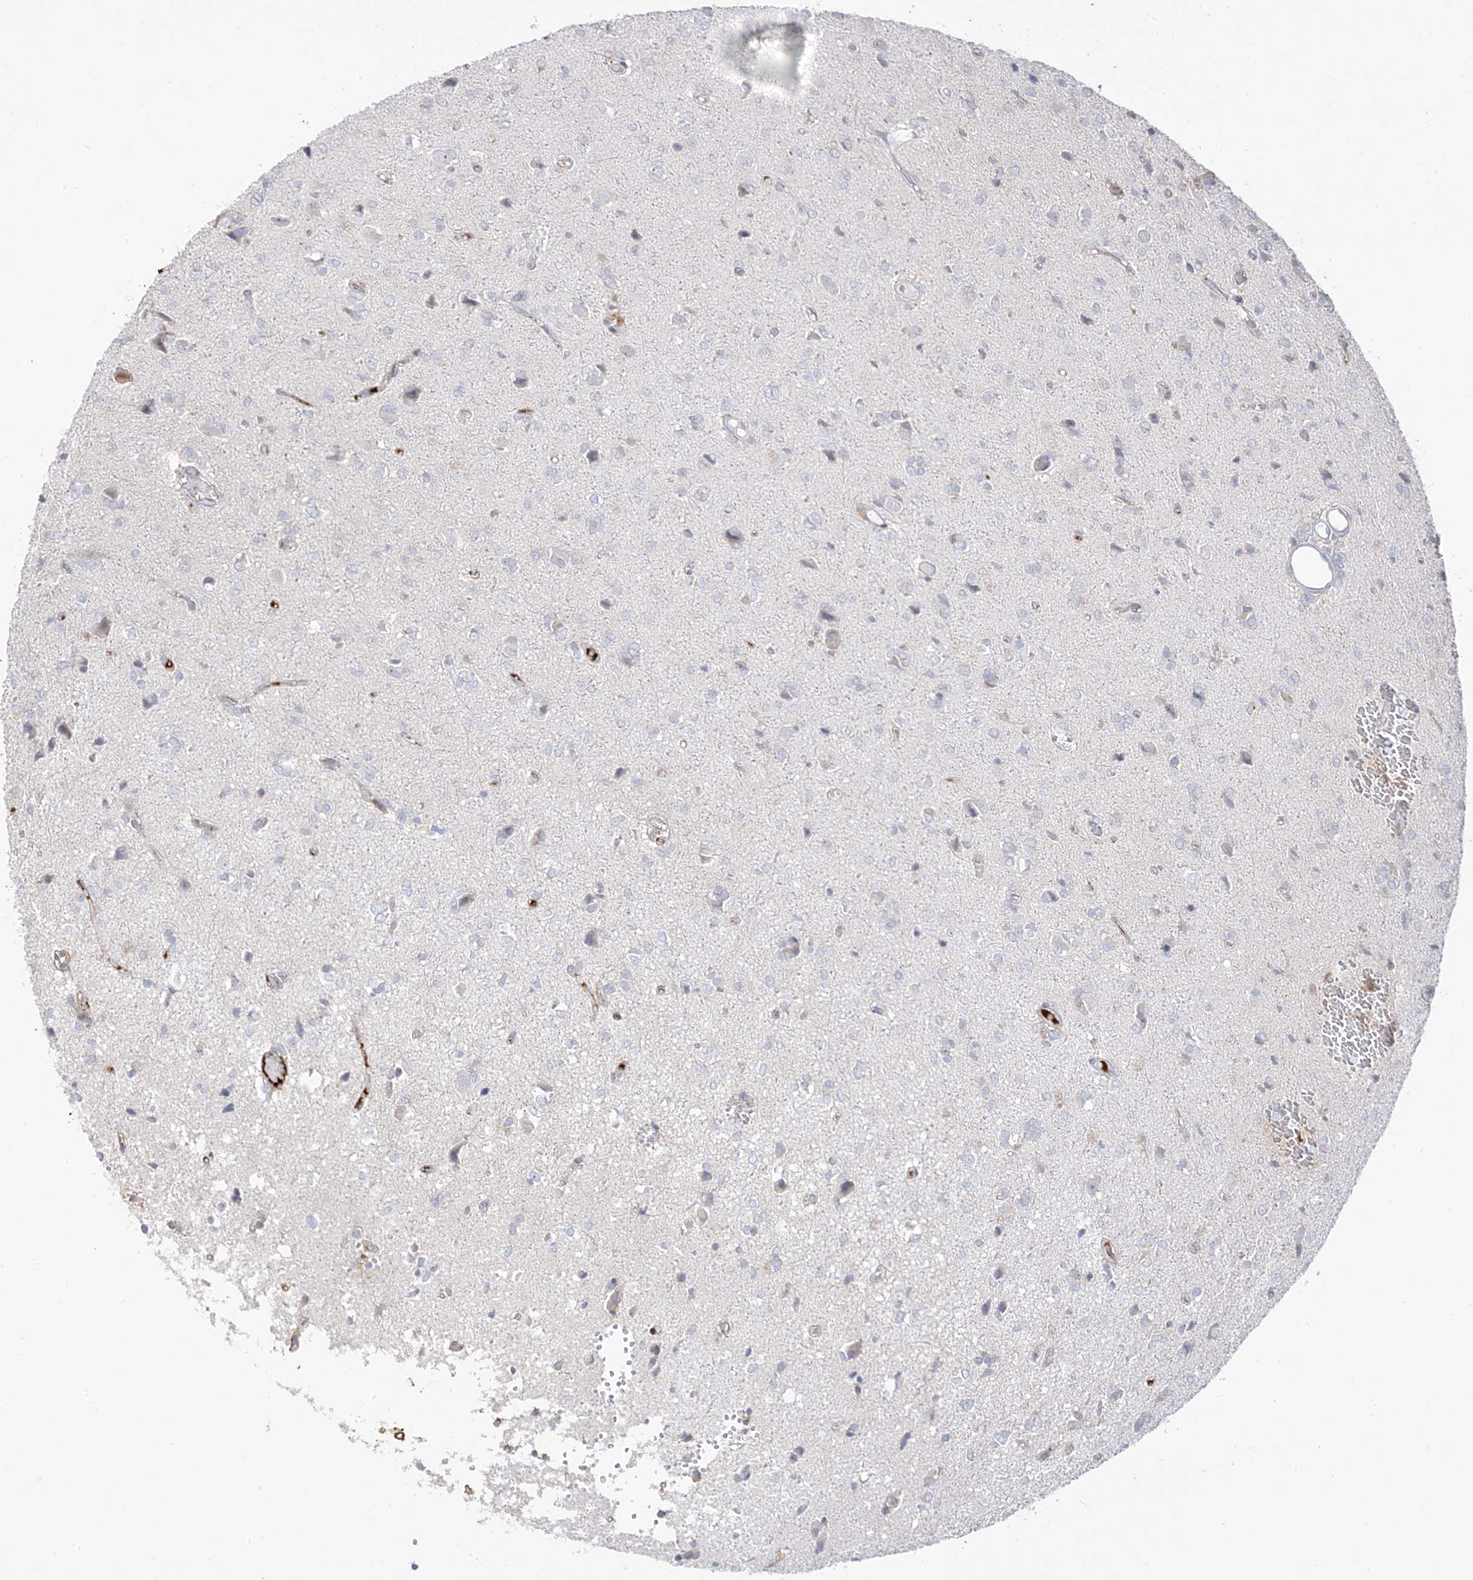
{"staining": {"intensity": "negative", "quantity": "none", "location": "none"}, "tissue": "glioma", "cell_type": "Tumor cells", "image_type": "cancer", "snomed": [{"axis": "morphology", "description": "Glioma, malignant, High grade"}, {"axis": "topography", "description": "Brain"}], "caption": "Image shows no significant protein expression in tumor cells of glioma.", "gene": "TRANK1", "patient": {"sex": "female", "age": 59}}